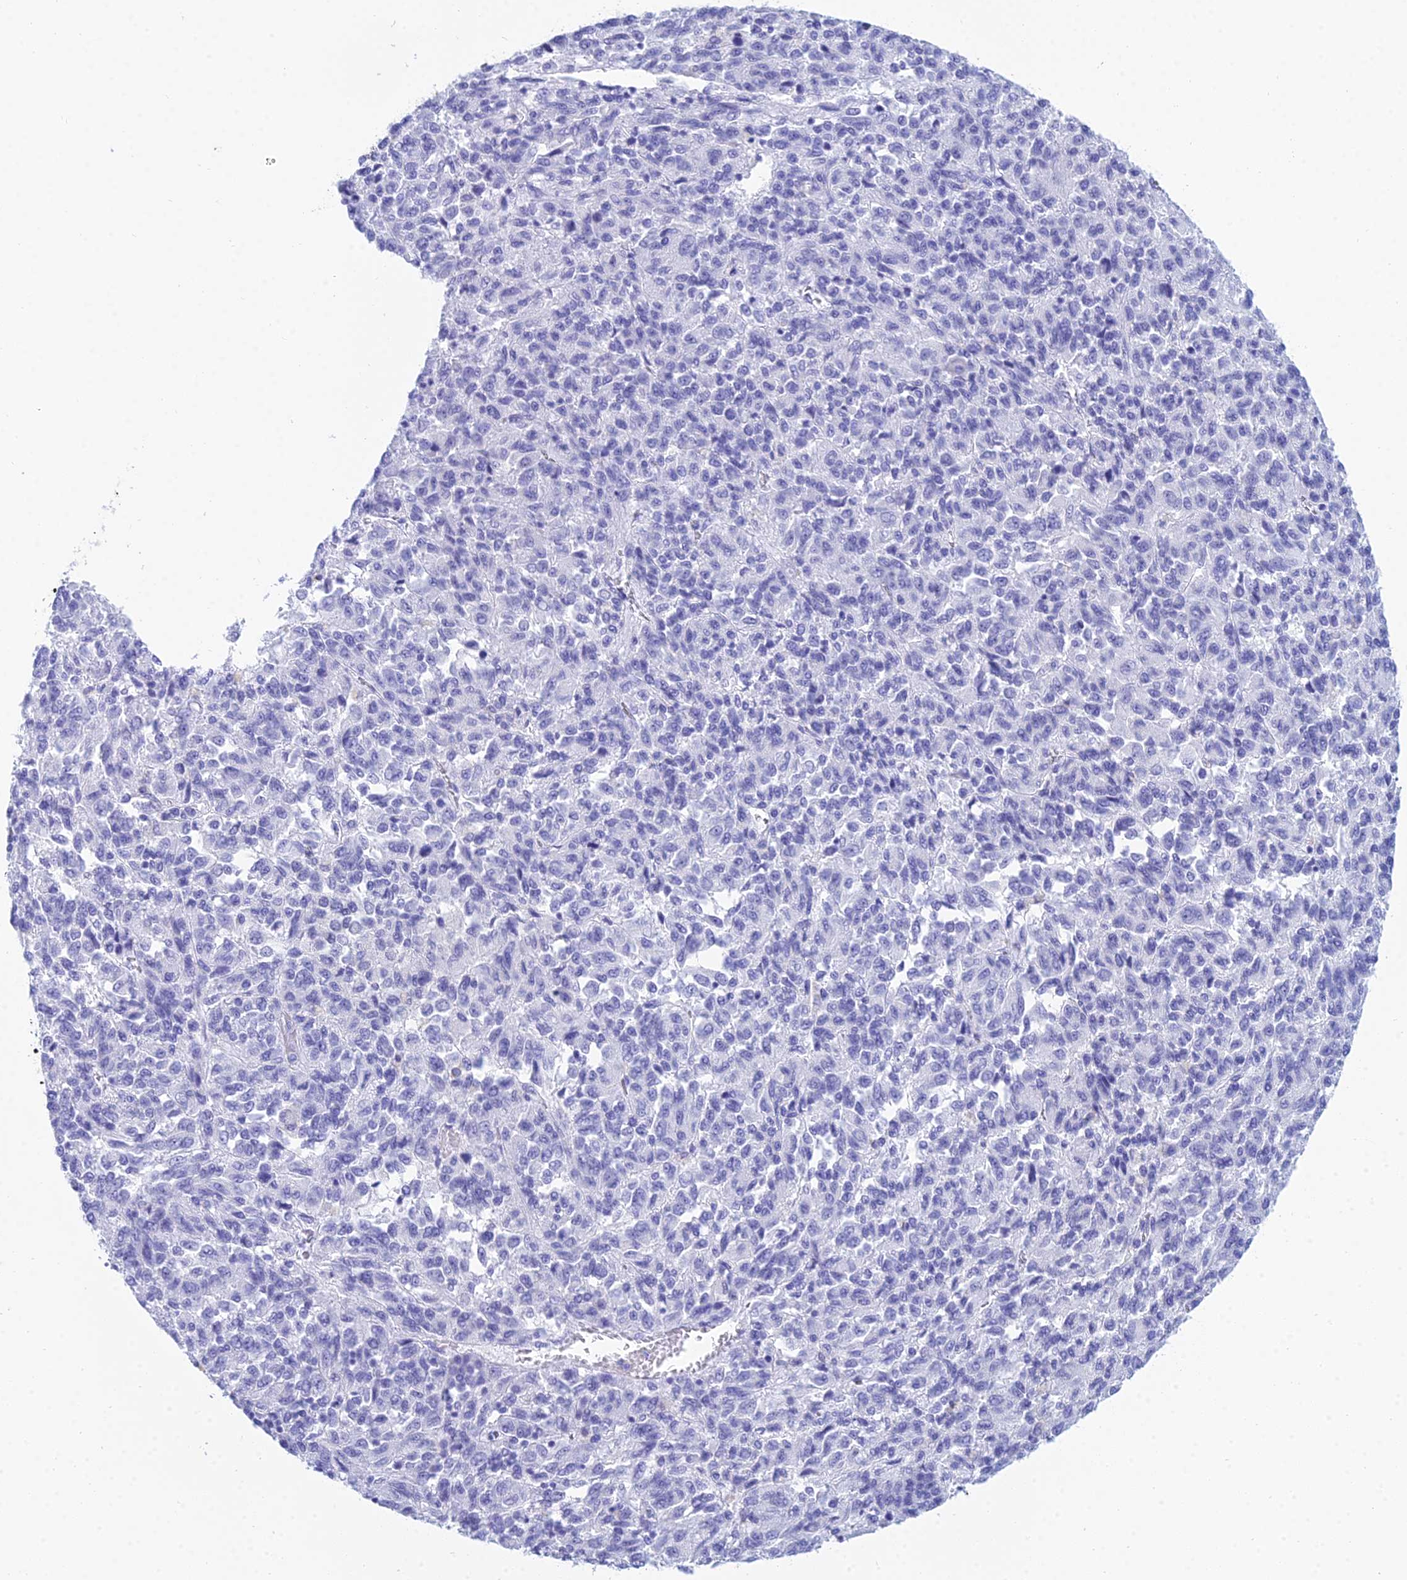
{"staining": {"intensity": "negative", "quantity": "none", "location": "none"}, "tissue": "melanoma", "cell_type": "Tumor cells", "image_type": "cancer", "snomed": [{"axis": "morphology", "description": "Malignant melanoma, Metastatic site"}, {"axis": "topography", "description": "Lung"}], "caption": "An immunohistochemistry micrograph of malignant melanoma (metastatic site) is shown. There is no staining in tumor cells of malignant melanoma (metastatic site).", "gene": "PATE4", "patient": {"sex": "male", "age": 64}}